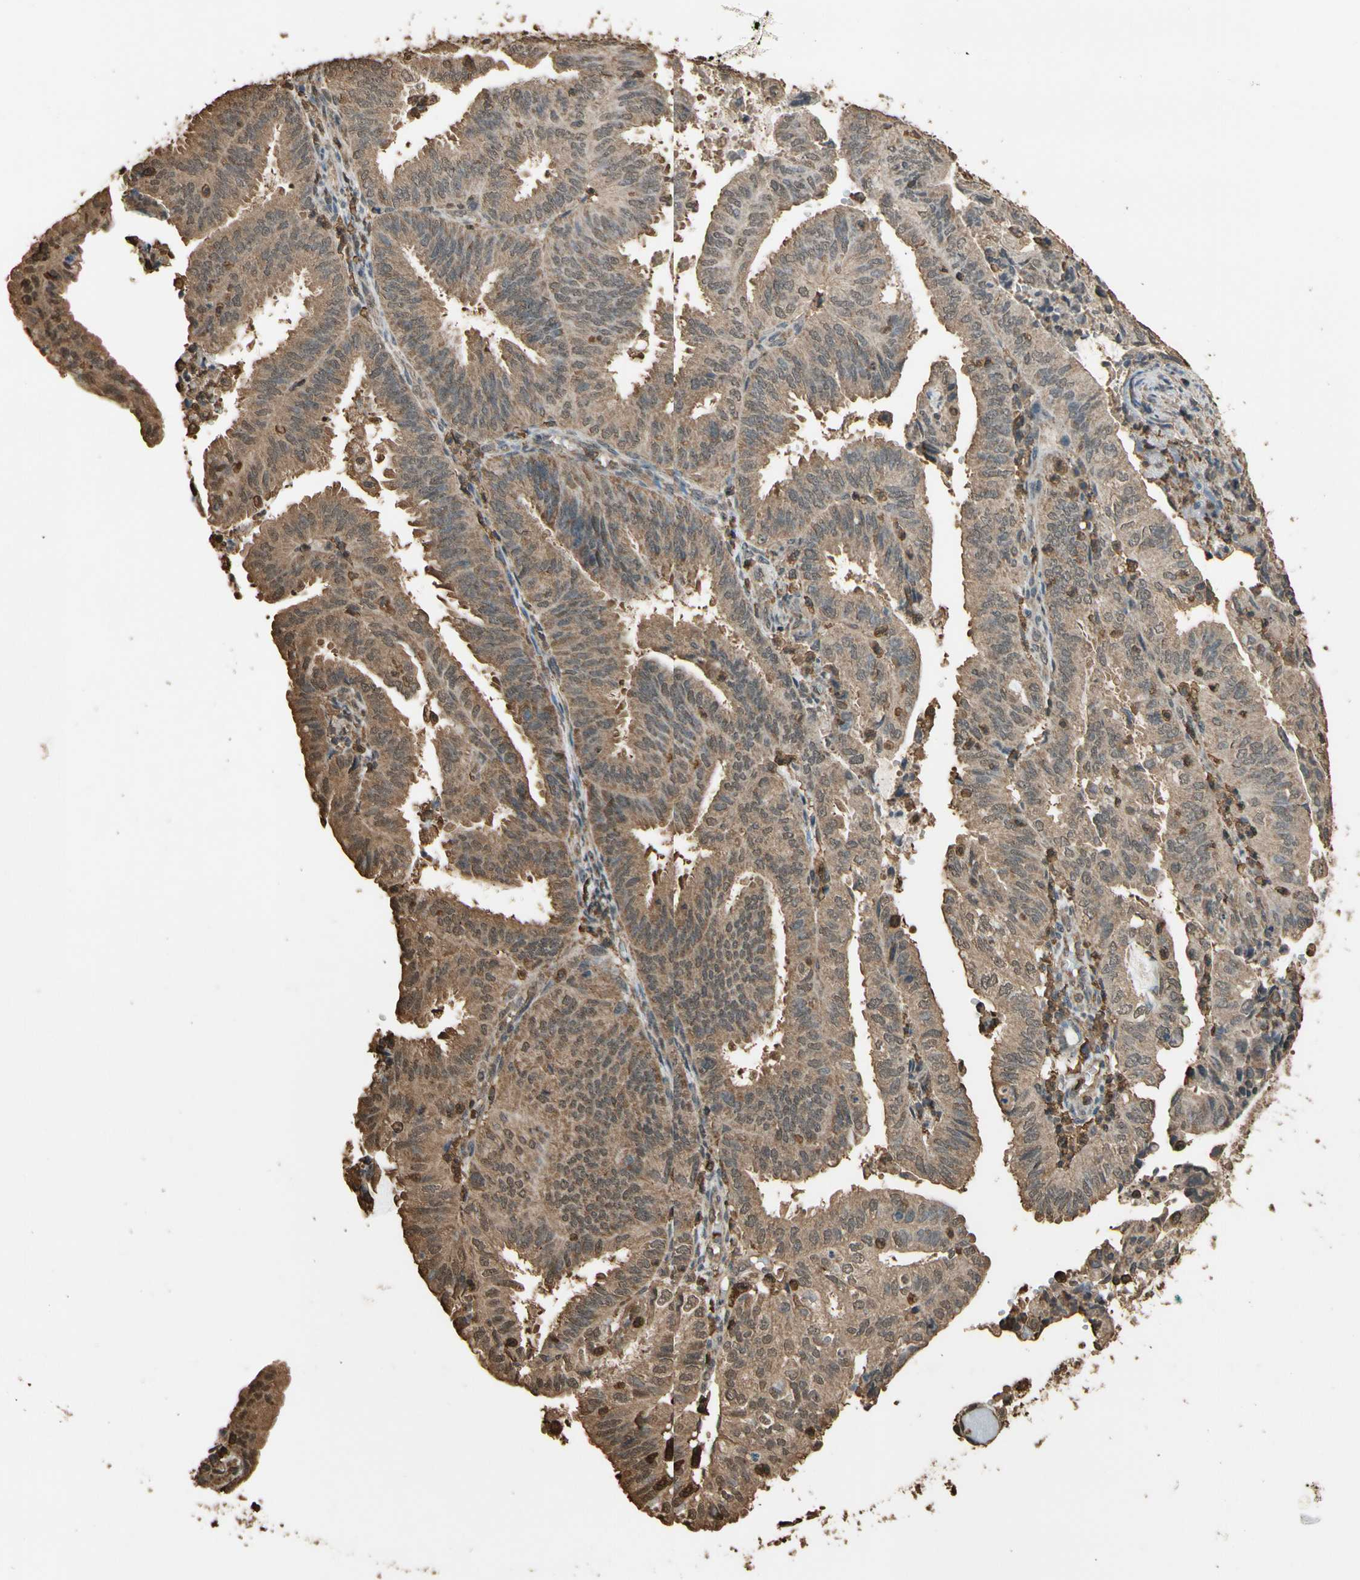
{"staining": {"intensity": "moderate", "quantity": ">75%", "location": "cytoplasmic/membranous,nuclear"}, "tissue": "endometrial cancer", "cell_type": "Tumor cells", "image_type": "cancer", "snomed": [{"axis": "morphology", "description": "Adenocarcinoma, NOS"}, {"axis": "topography", "description": "Uterus"}], "caption": "A high-resolution histopathology image shows IHC staining of endometrial cancer (adenocarcinoma), which reveals moderate cytoplasmic/membranous and nuclear expression in about >75% of tumor cells.", "gene": "TNFSF13B", "patient": {"sex": "female", "age": 60}}